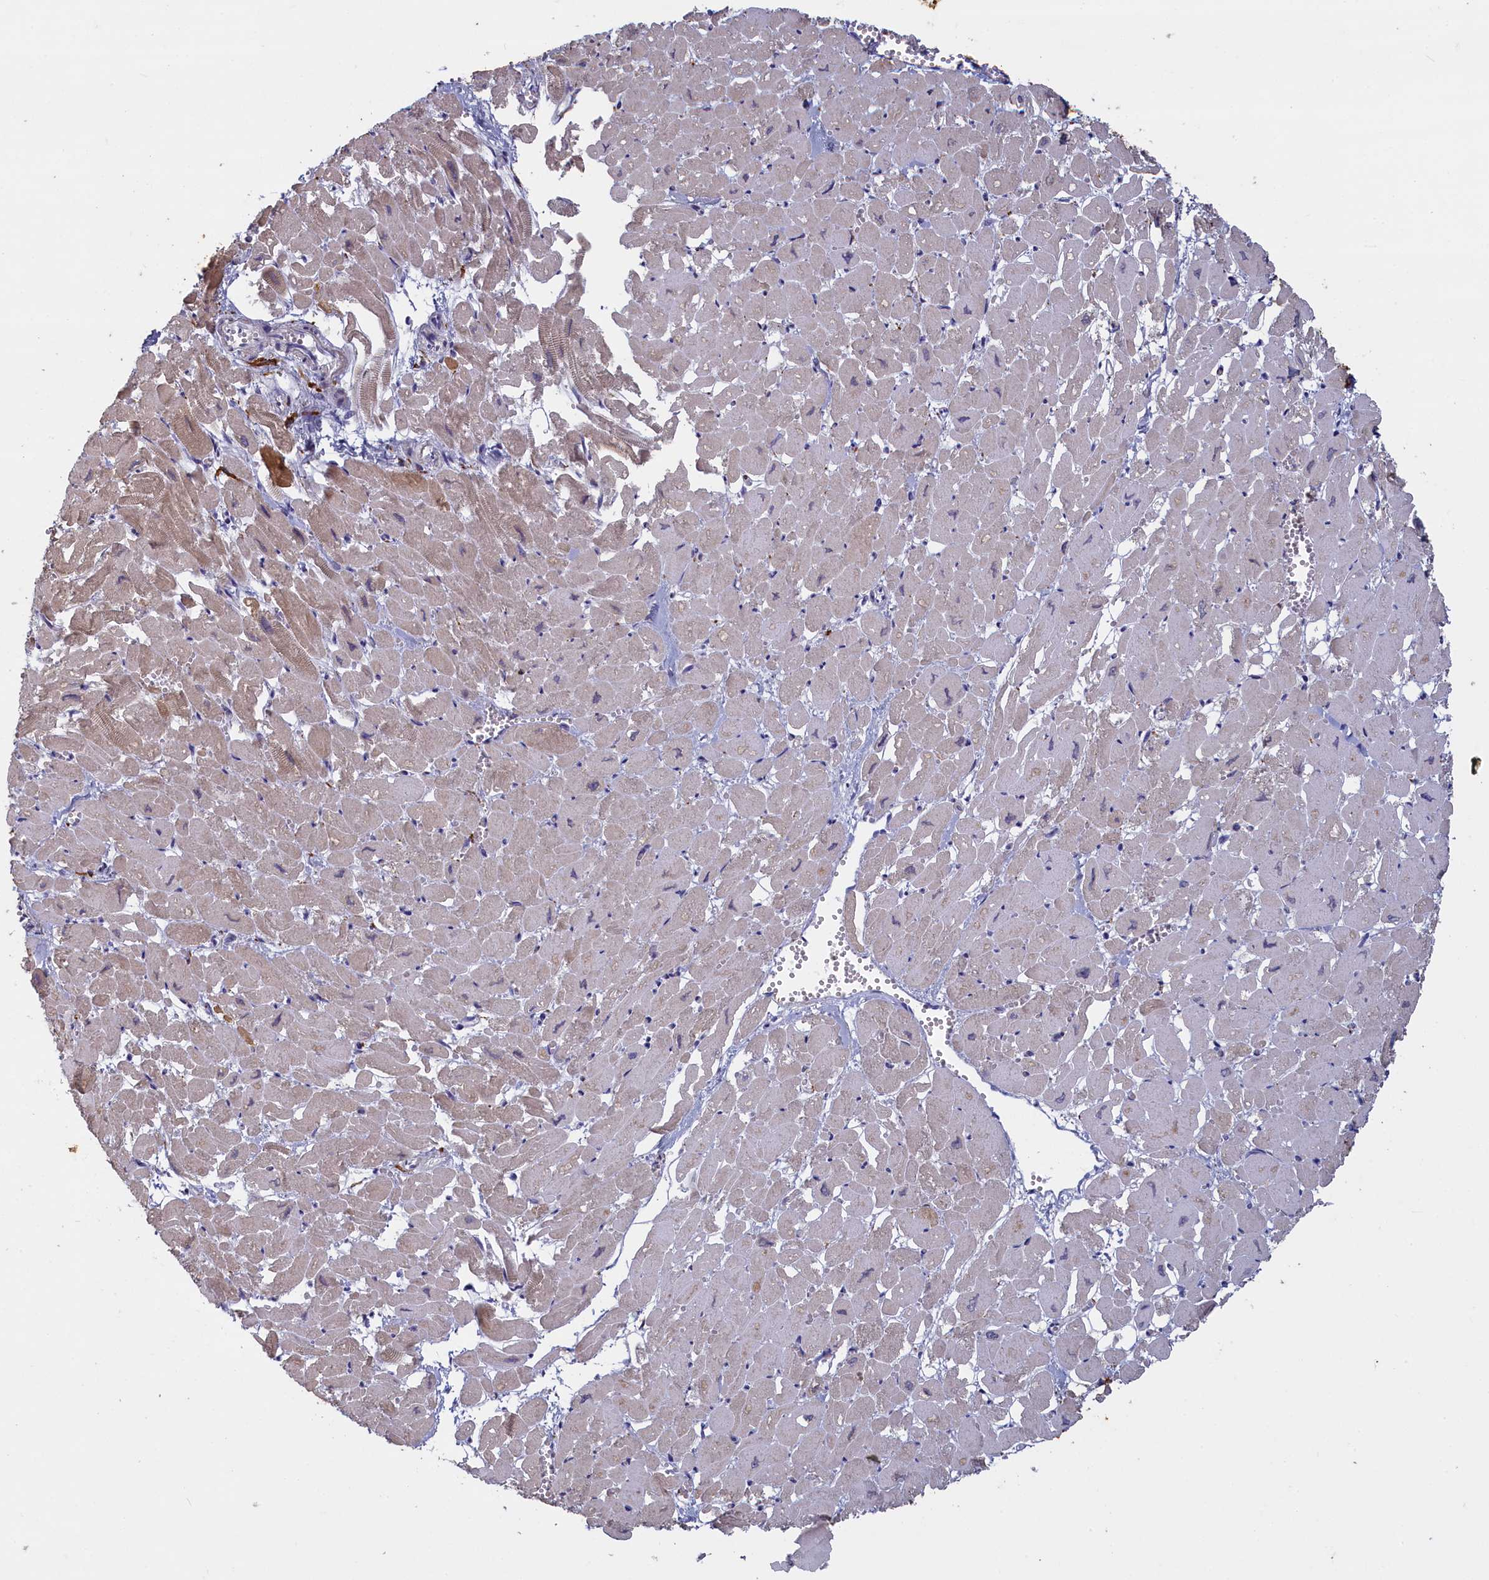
{"staining": {"intensity": "strong", "quantity": "<25%", "location": "cytoplasmic/membranous"}, "tissue": "heart muscle", "cell_type": "Cardiomyocytes", "image_type": "normal", "snomed": [{"axis": "morphology", "description": "Normal tissue, NOS"}, {"axis": "topography", "description": "Heart"}], "caption": "The histopathology image exhibits staining of normal heart muscle, revealing strong cytoplasmic/membranous protein staining (brown color) within cardiomyocytes.", "gene": "UCHL3", "patient": {"sex": "male", "age": 54}}